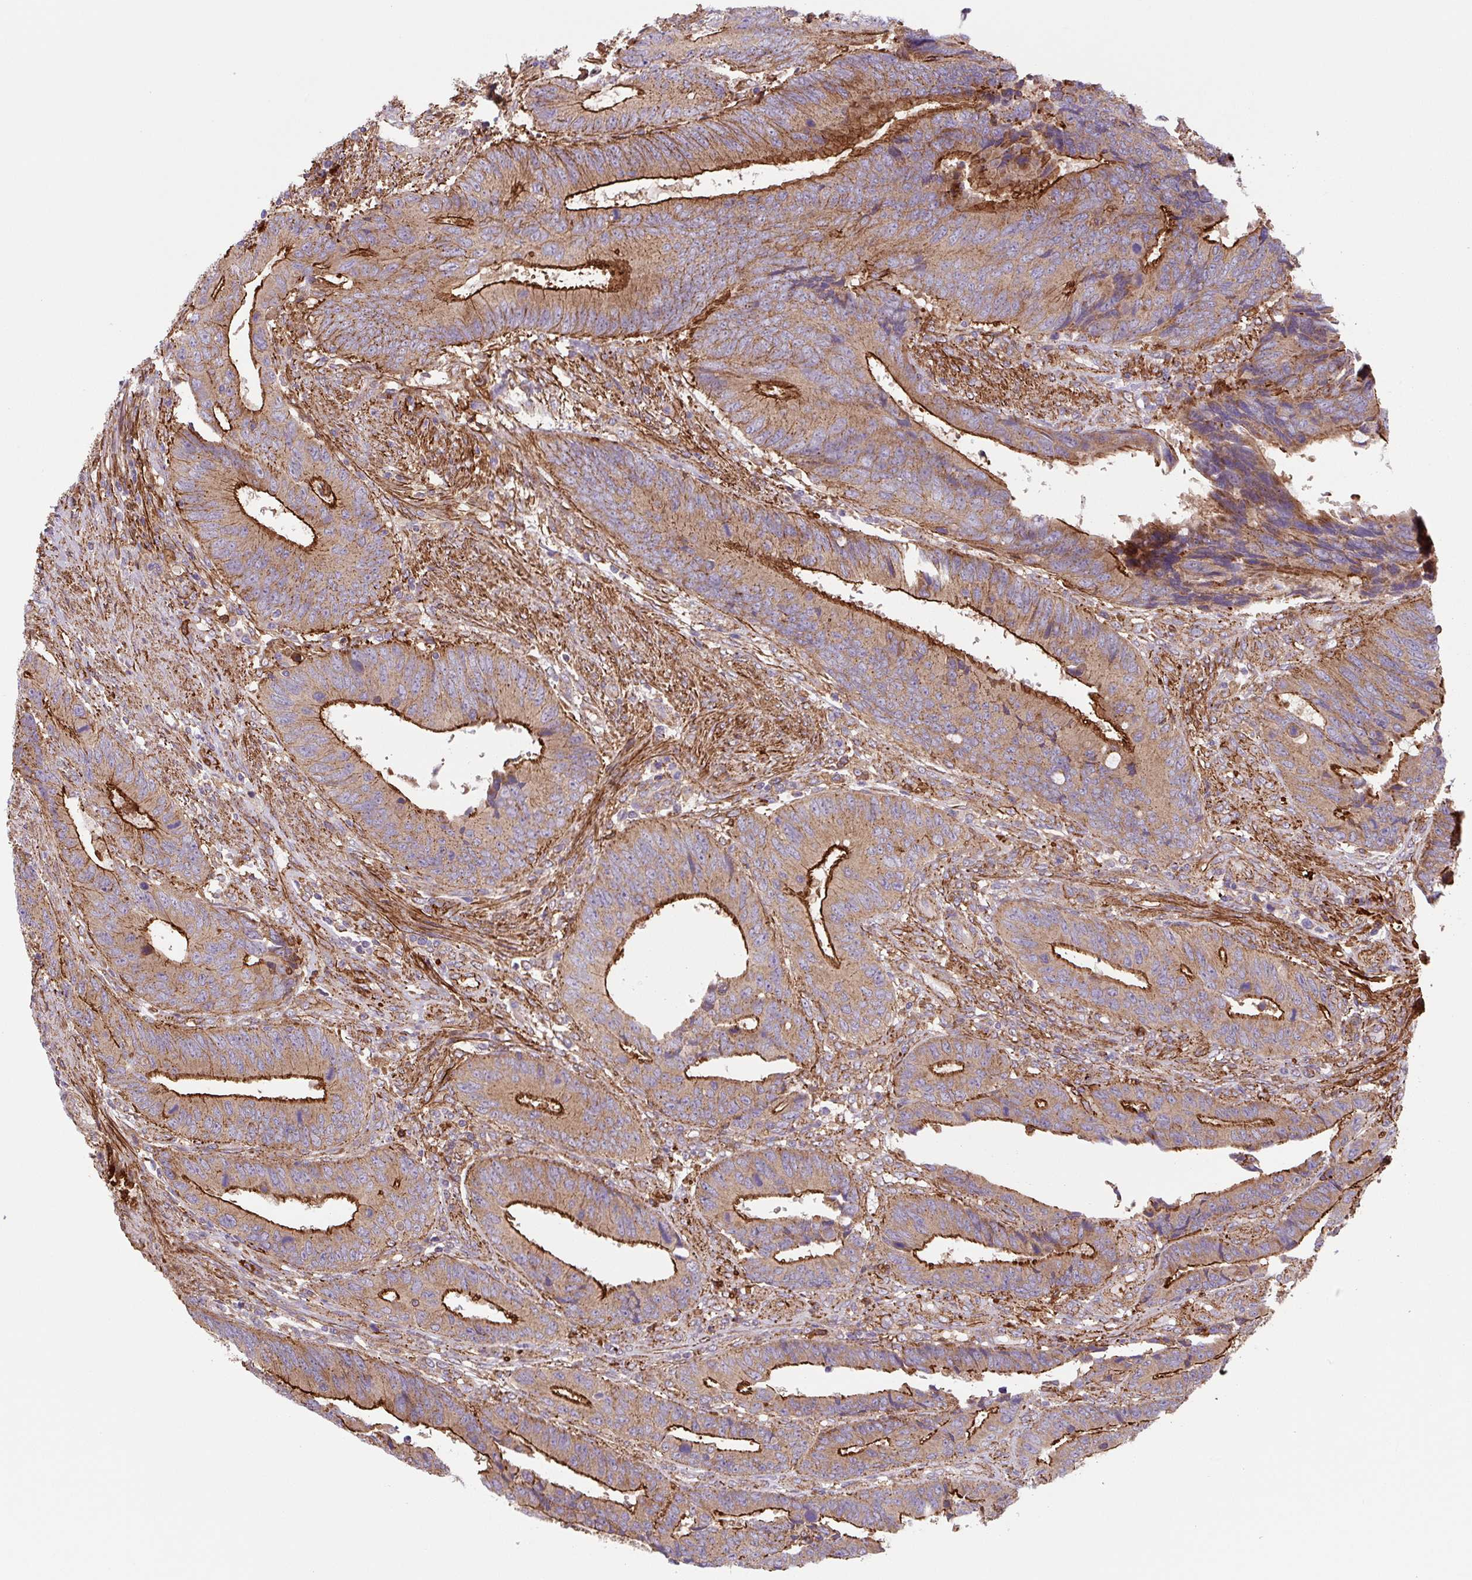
{"staining": {"intensity": "strong", "quantity": ">75%", "location": "cytoplasmic/membranous"}, "tissue": "colorectal cancer", "cell_type": "Tumor cells", "image_type": "cancer", "snomed": [{"axis": "morphology", "description": "Adenocarcinoma, NOS"}, {"axis": "topography", "description": "Colon"}], "caption": "Protein staining of colorectal cancer tissue exhibits strong cytoplasmic/membranous positivity in about >75% of tumor cells. The staining is performed using DAB brown chromogen to label protein expression. The nuclei are counter-stained blue using hematoxylin.", "gene": "DHFR2", "patient": {"sex": "male", "age": 87}}